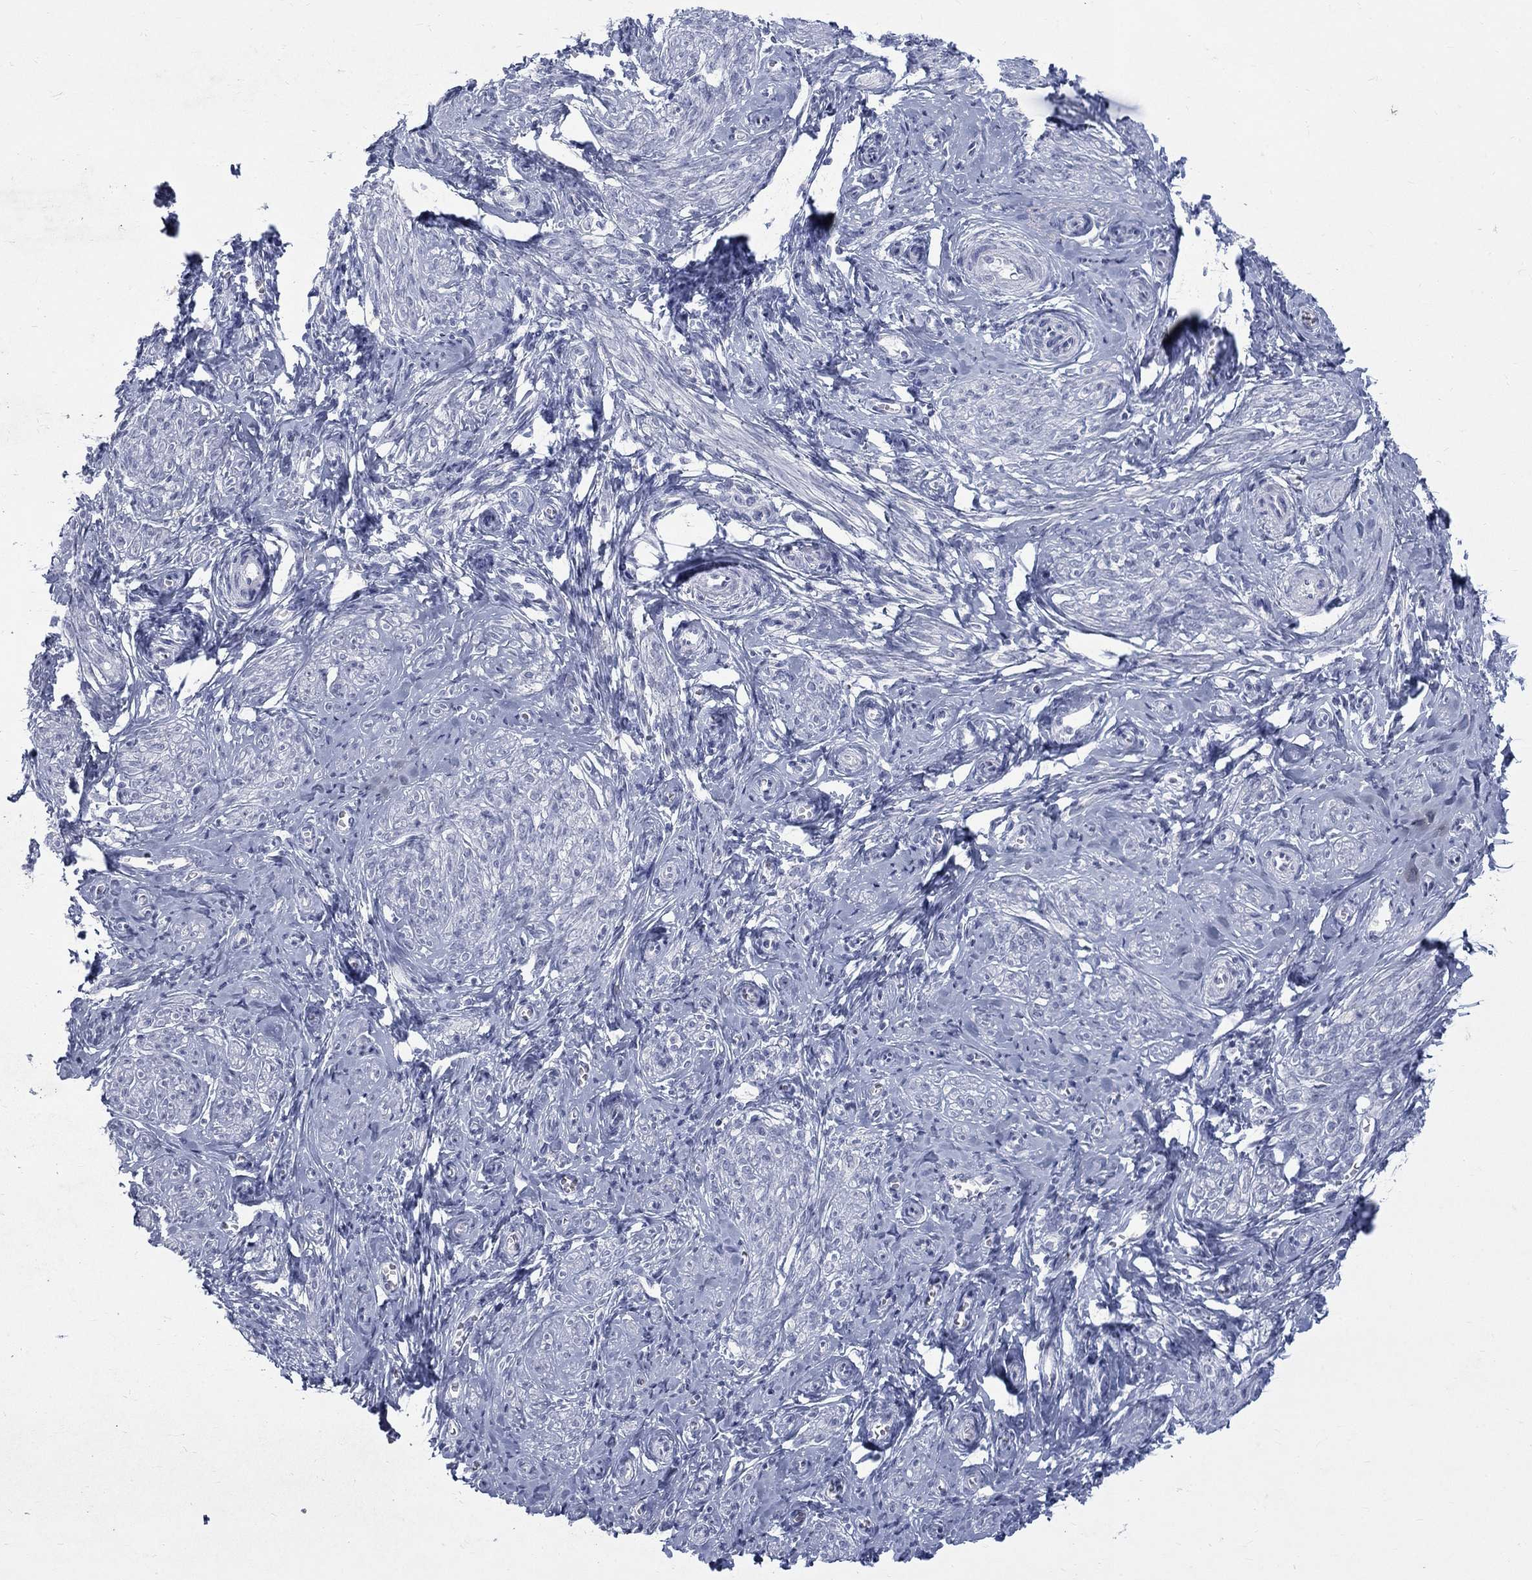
{"staining": {"intensity": "negative", "quantity": "none", "location": "none"}, "tissue": "endometrium", "cell_type": "Cells in endometrial stroma", "image_type": "normal", "snomed": [{"axis": "morphology", "description": "Normal tissue, NOS"}, {"axis": "topography", "description": "Cervix"}, {"axis": "topography", "description": "Endometrium"}], "caption": "IHC of normal human endometrium shows no positivity in cells in endometrial stroma.", "gene": "RFTN2", "patient": {"sex": "female", "age": 37}}